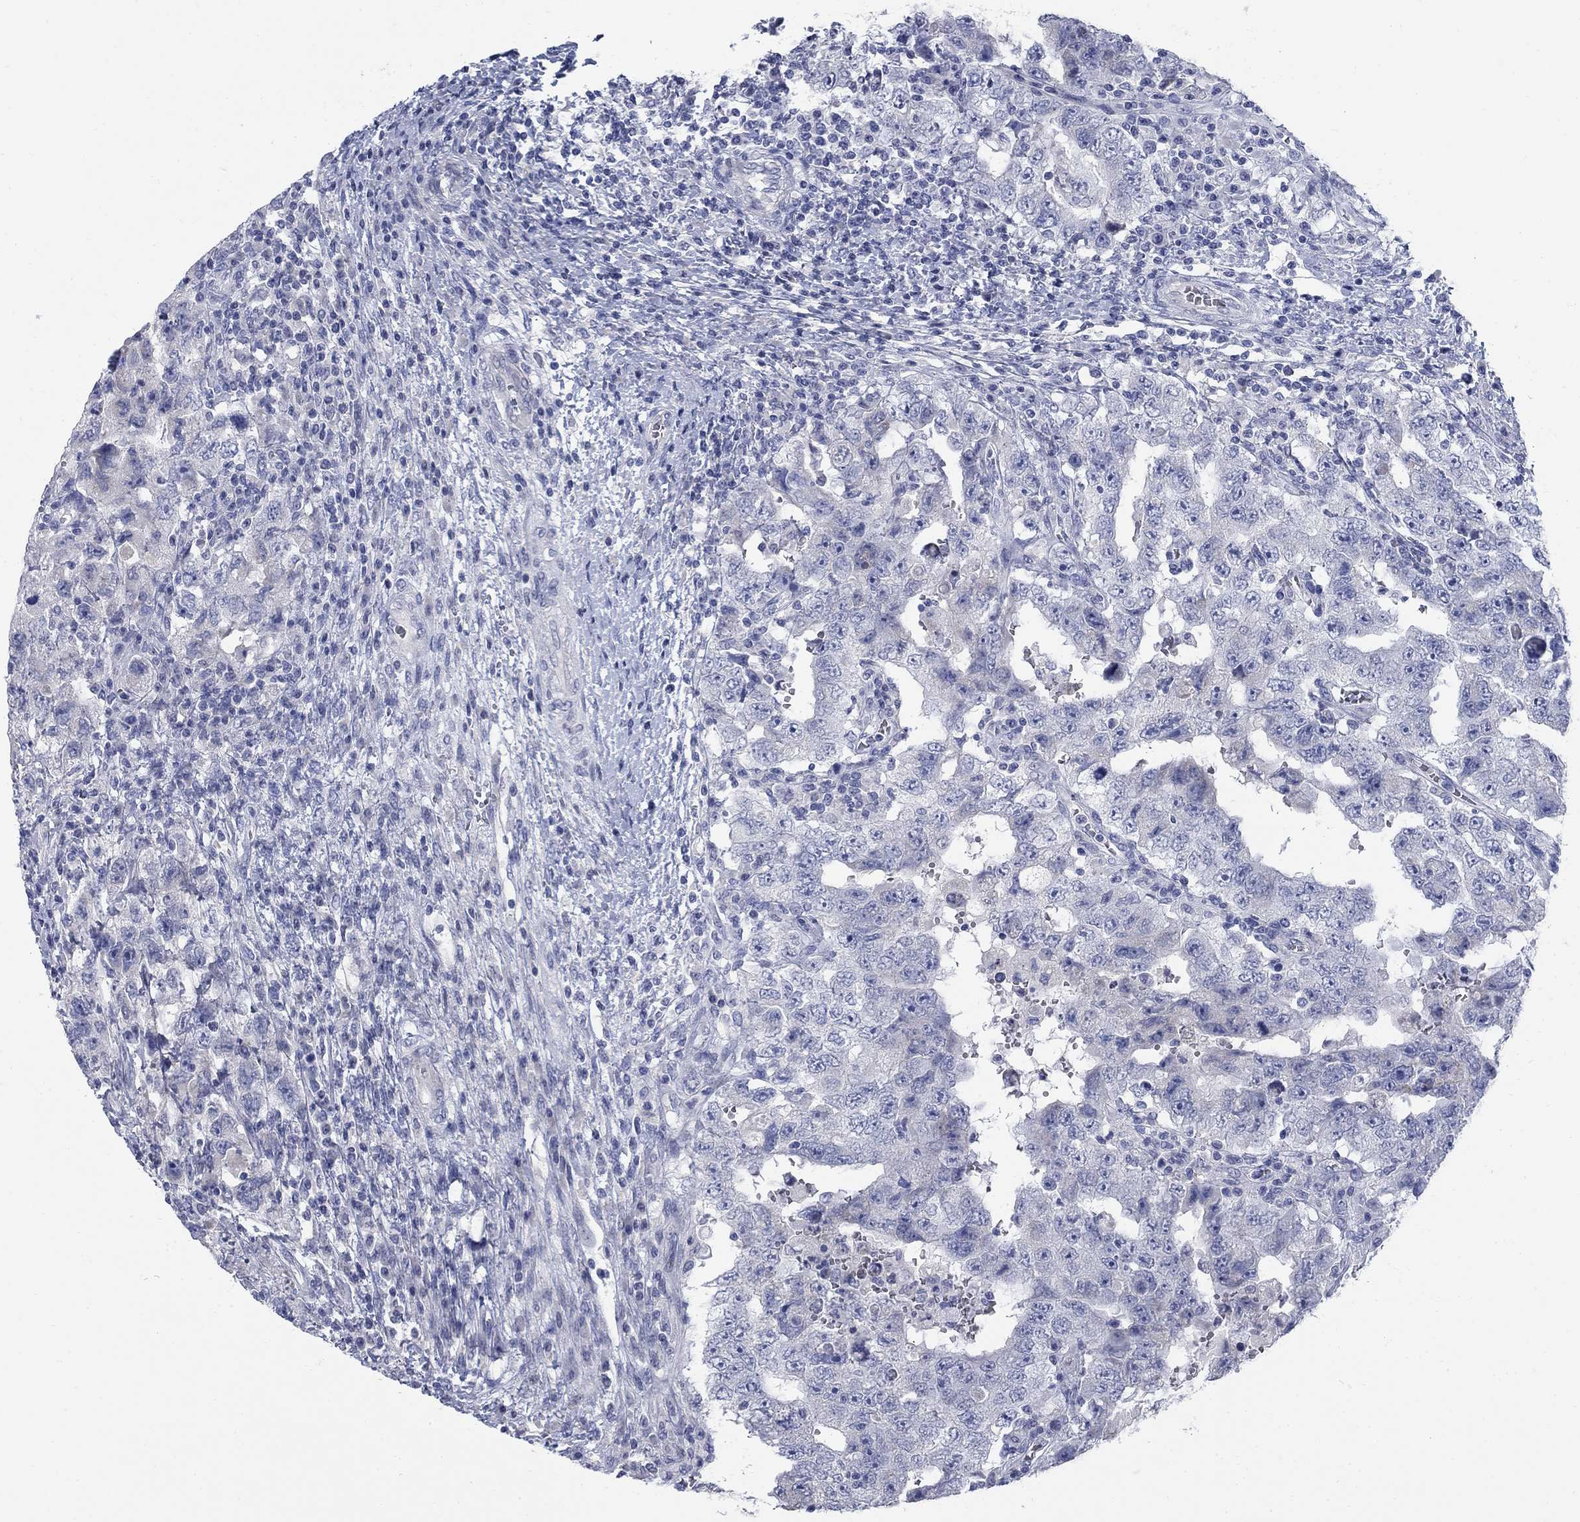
{"staining": {"intensity": "negative", "quantity": "none", "location": "none"}, "tissue": "testis cancer", "cell_type": "Tumor cells", "image_type": "cancer", "snomed": [{"axis": "morphology", "description": "Carcinoma, Embryonal, NOS"}, {"axis": "topography", "description": "Testis"}], "caption": "This is a photomicrograph of immunohistochemistry (IHC) staining of testis cancer, which shows no staining in tumor cells.", "gene": "DNER", "patient": {"sex": "male", "age": 26}}